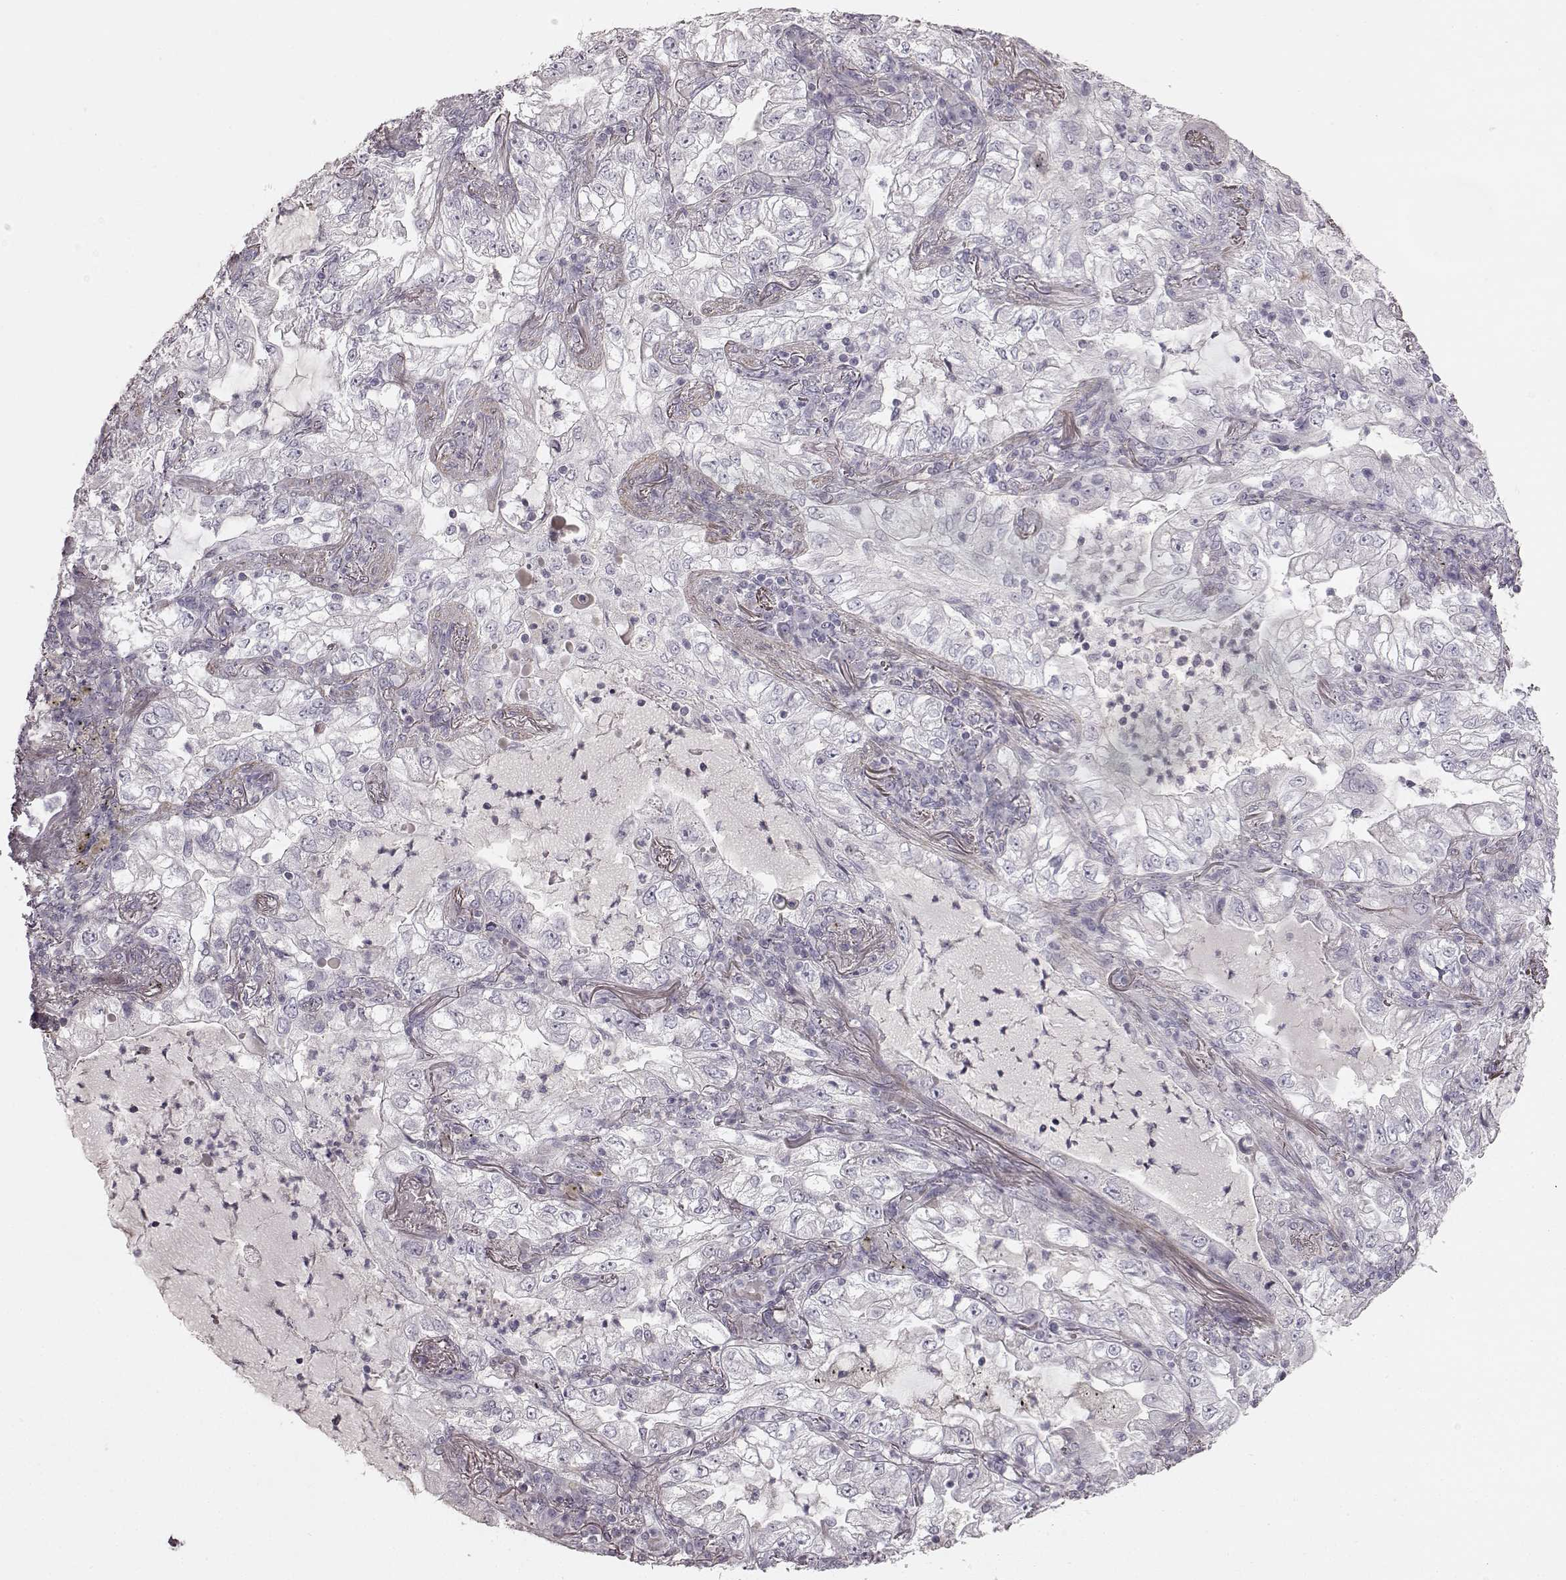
{"staining": {"intensity": "negative", "quantity": "none", "location": "none"}, "tissue": "lung cancer", "cell_type": "Tumor cells", "image_type": "cancer", "snomed": [{"axis": "morphology", "description": "Adenocarcinoma, NOS"}, {"axis": "topography", "description": "Lung"}], "caption": "DAB immunohistochemical staining of human lung cancer shows no significant expression in tumor cells.", "gene": "PRLHR", "patient": {"sex": "female", "age": 73}}